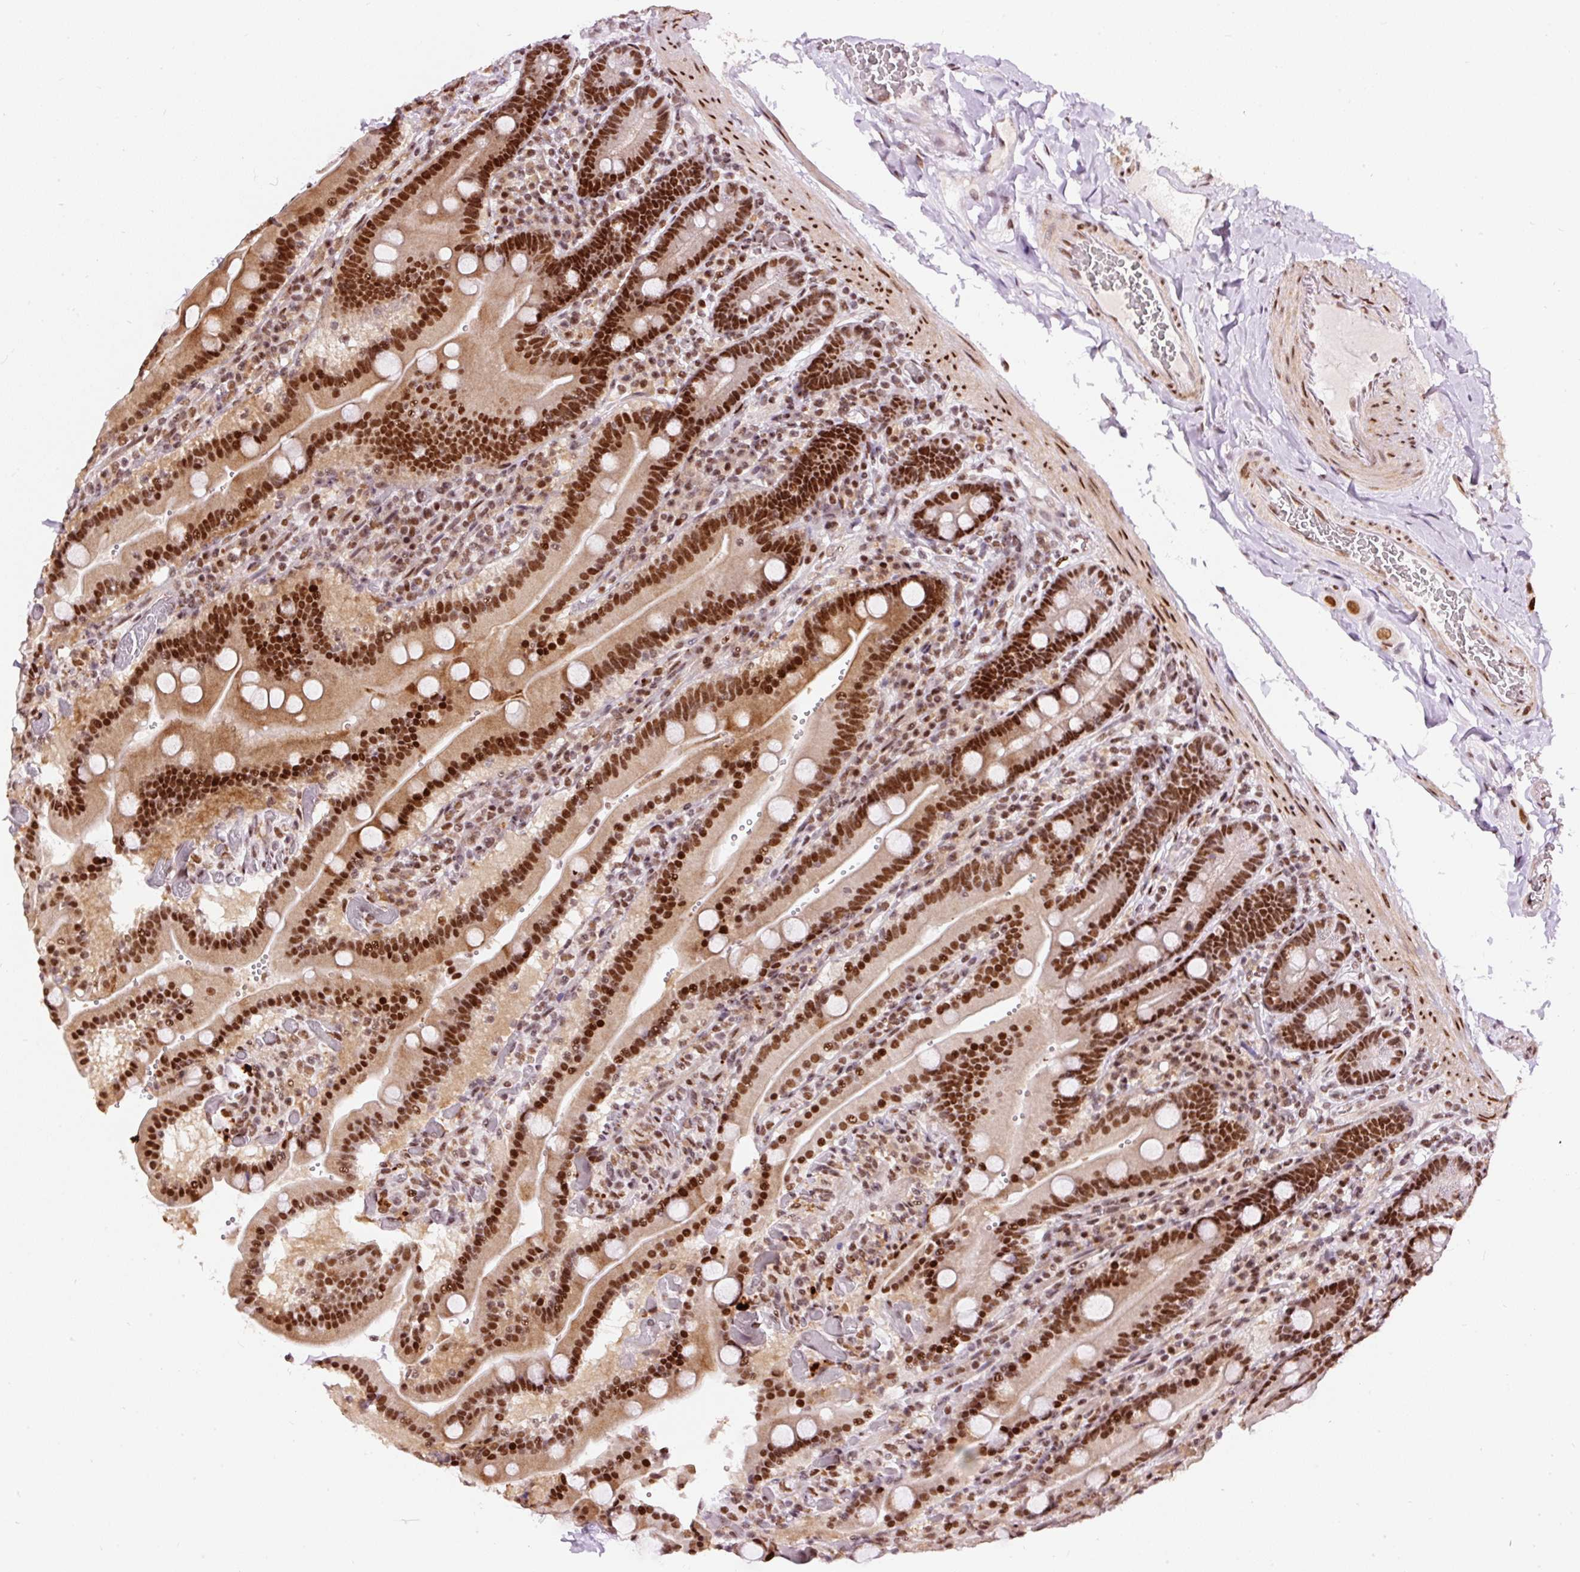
{"staining": {"intensity": "strong", "quantity": ">75%", "location": "nuclear"}, "tissue": "duodenum", "cell_type": "Glandular cells", "image_type": "normal", "snomed": [{"axis": "morphology", "description": "Normal tissue, NOS"}, {"axis": "topography", "description": "Duodenum"}], "caption": "The histopathology image demonstrates immunohistochemical staining of benign duodenum. There is strong nuclear staining is seen in approximately >75% of glandular cells. (IHC, brightfield microscopy, high magnification).", "gene": "HNRNPC", "patient": {"sex": "female", "age": 62}}